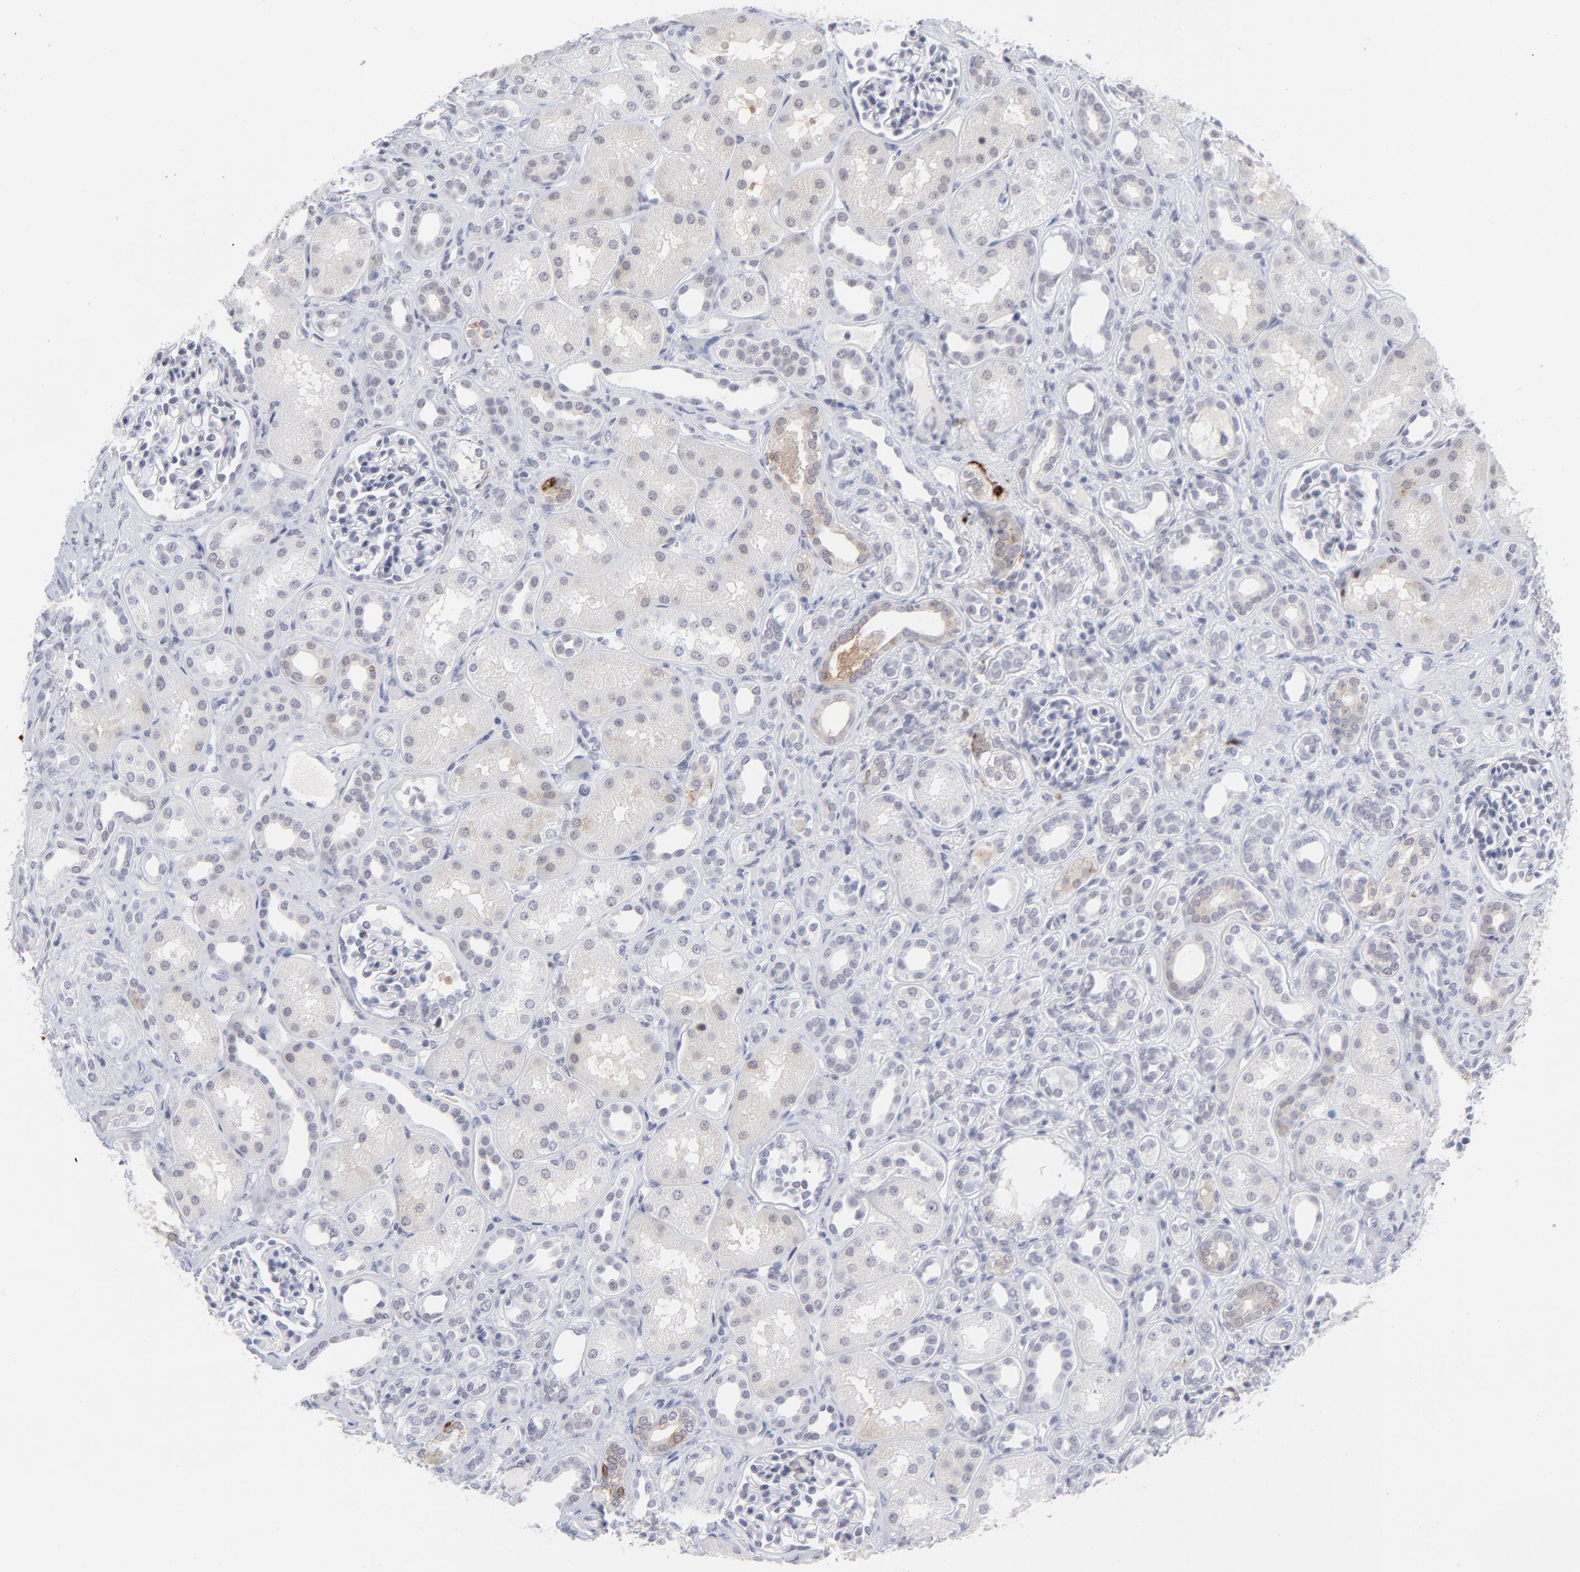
{"staining": {"intensity": "negative", "quantity": "none", "location": "none"}, "tissue": "kidney", "cell_type": "Cells in glomeruli", "image_type": "normal", "snomed": [{"axis": "morphology", "description": "Normal tissue, NOS"}, {"axis": "topography", "description": "Kidney"}], "caption": "Immunohistochemistry of benign human kidney reveals no expression in cells in glomeruli. (DAB (3,3'-diaminobenzidine) immunohistochemistry (IHC), high magnification).", "gene": "CCR2", "patient": {"sex": "male", "age": 7}}